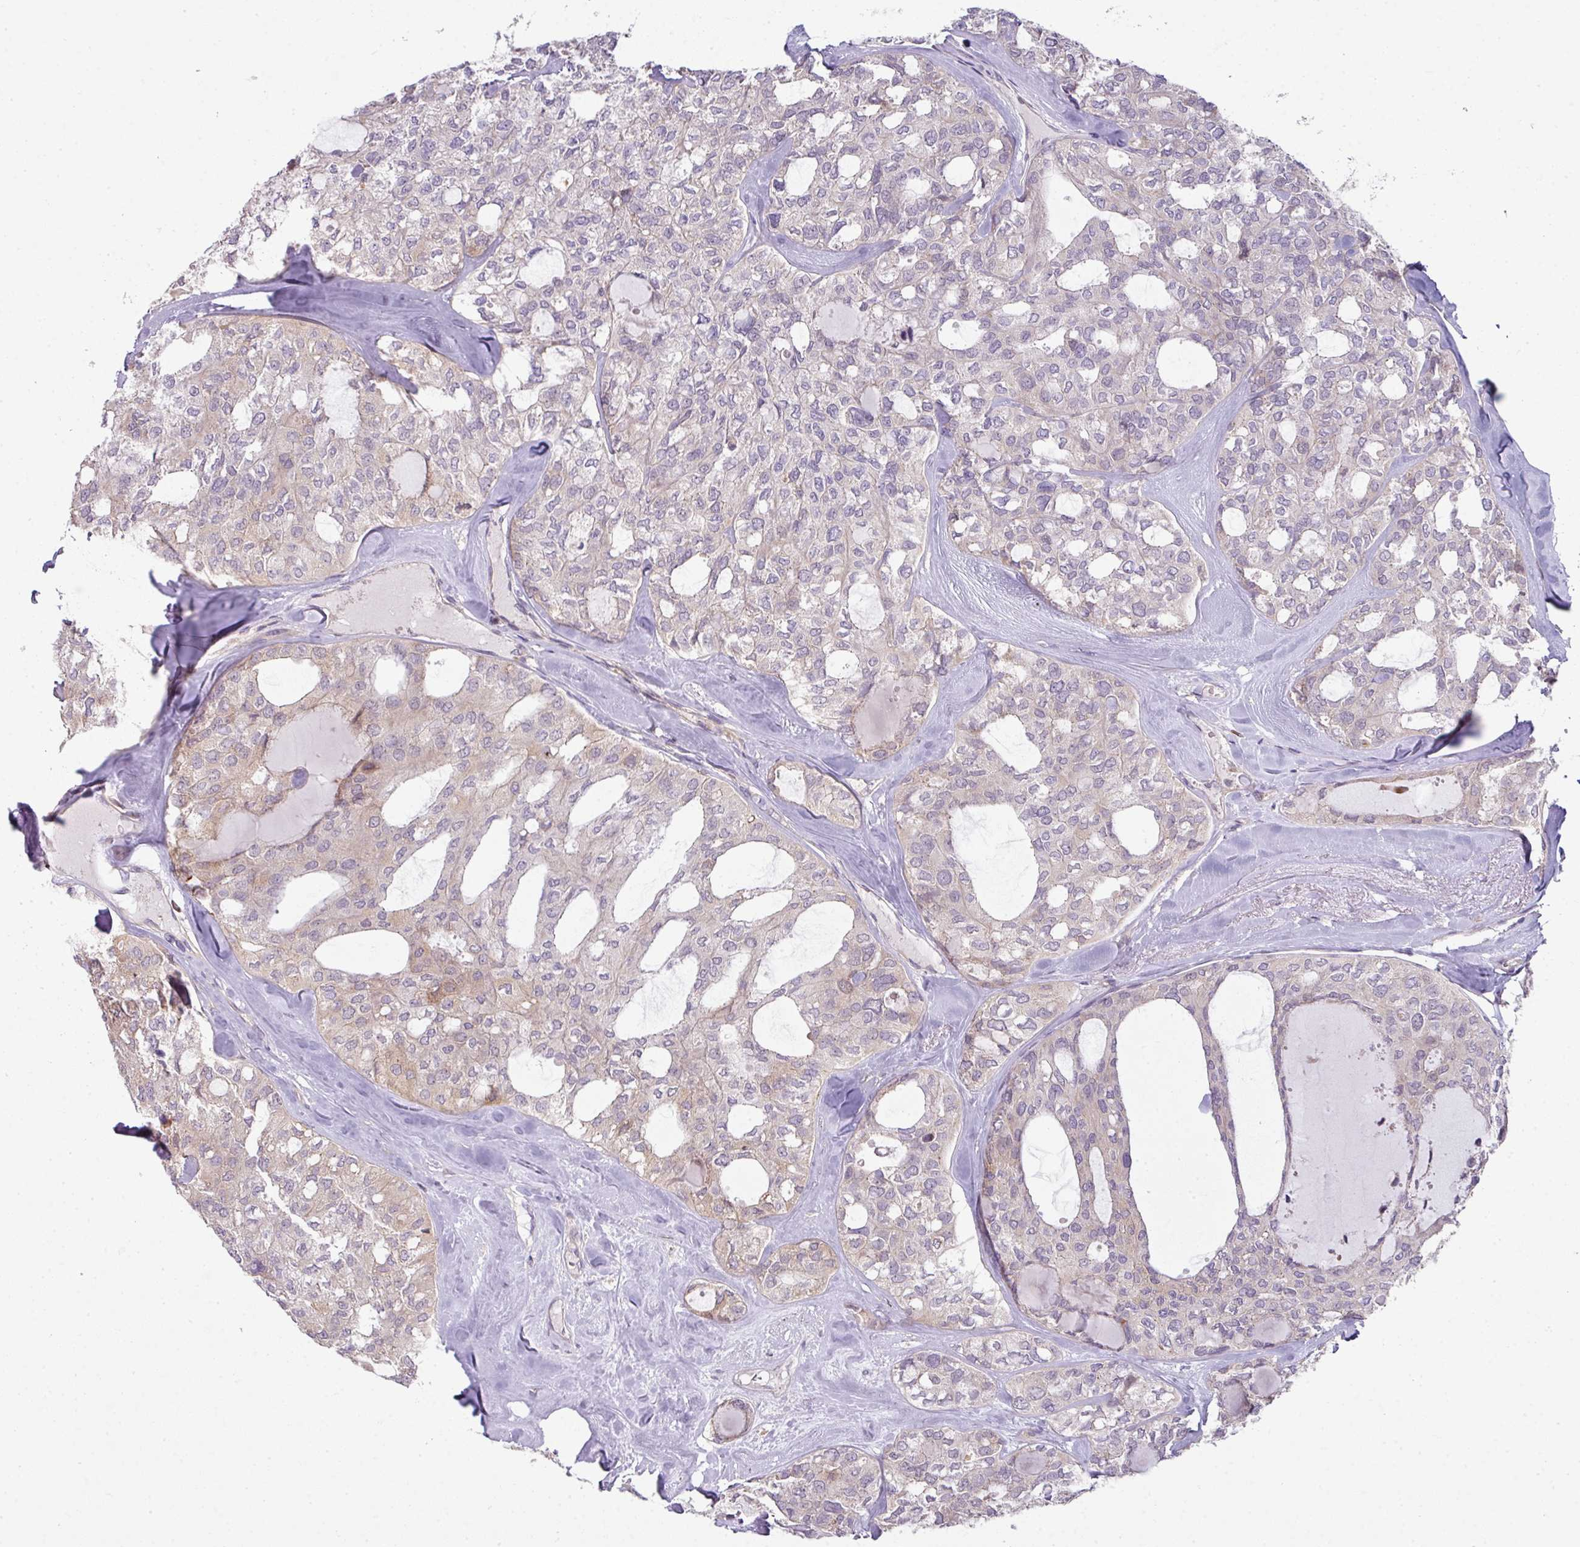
{"staining": {"intensity": "weak", "quantity": "<25%", "location": "cytoplasmic/membranous"}, "tissue": "thyroid cancer", "cell_type": "Tumor cells", "image_type": "cancer", "snomed": [{"axis": "morphology", "description": "Follicular adenoma carcinoma, NOS"}, {"axis": "topography", "description": "Thyroid gland"}], "caption": "Thyroid cancer (follicular adenoma carcinoma) was stained to show a protein in brown. There is no significant staining in tumor cells. (DAB immunohistochemistry (IHC), high magnification).", "gene": "STAT5A", "patient": {"sex": "male", "age": 75}}